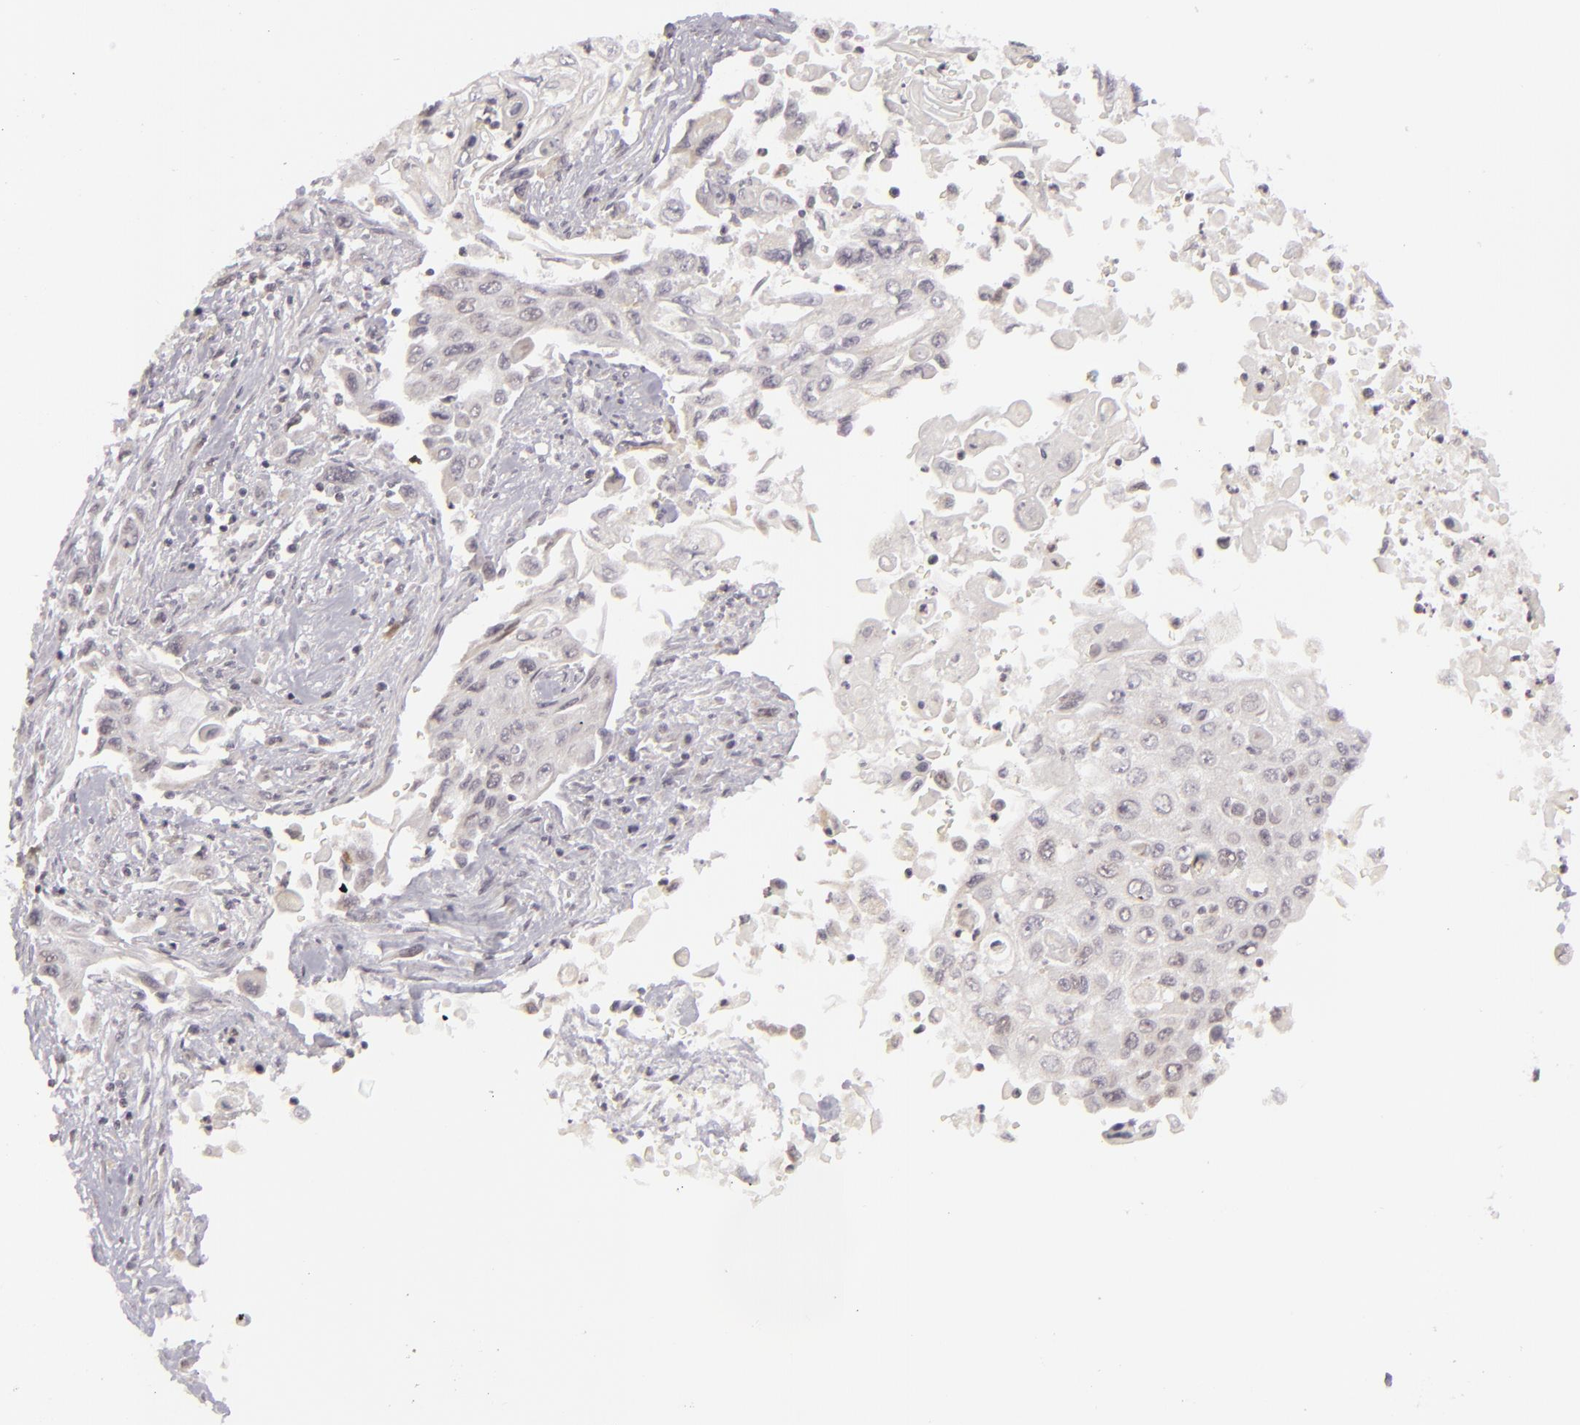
{"staining": {"intensity": "weak", "quantity": "<25%", "location": "none"}, "tissue": "pancreatic cancer", "cell_type": "Tumor cells", "image_type": "cancer", "snomed": [{"axis": "morphology", "description": "Adenocarcinoma, NOS"}, {"axis": "topography", "description": "Pancreas"}], "caption": "IHC micrograph of human pancreatic cancer (adenocarcinoma) stained for a protein (brown), which reveals no staining in tumor cells.", "gene": "SIX1", "patient": {"sex": "male", "age": 70}}